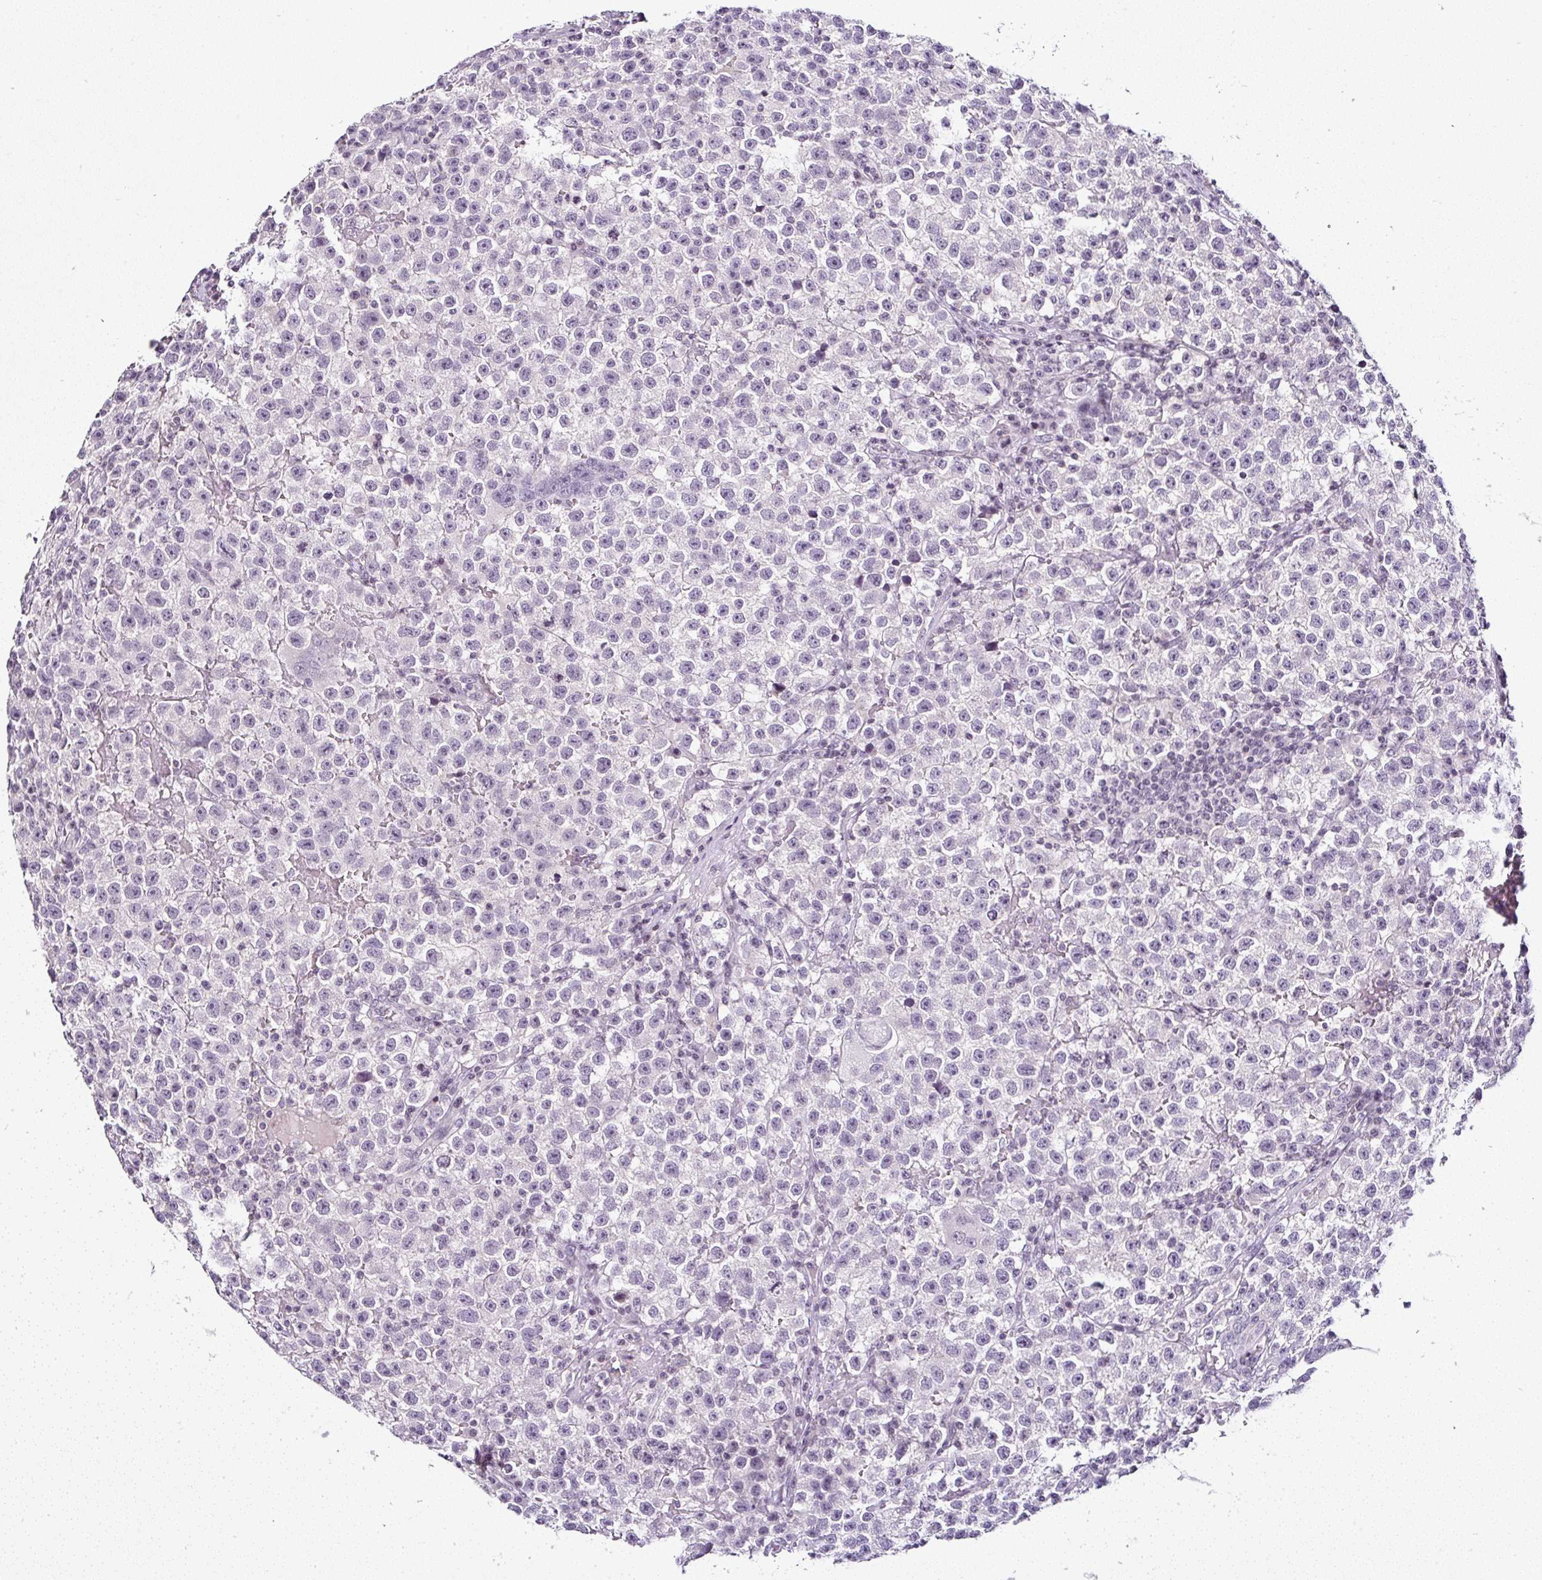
{"staining": {"intensity": "negative", "quantity": "none", "location": "none"}, "tissue": "testis cancer", "cell_type": "Tumor cells", "image_type": "cancer", "snomed": [{"axis": "morphology", "description": "Seminoma, NOS"}, {"axis": "topography", "description": "Testis"}], "caption": "Tumor cells show no significant protein staining in testis seminoma.", "gene": "SERPINB3", "patient": {"sex": "male", "age": 22}}